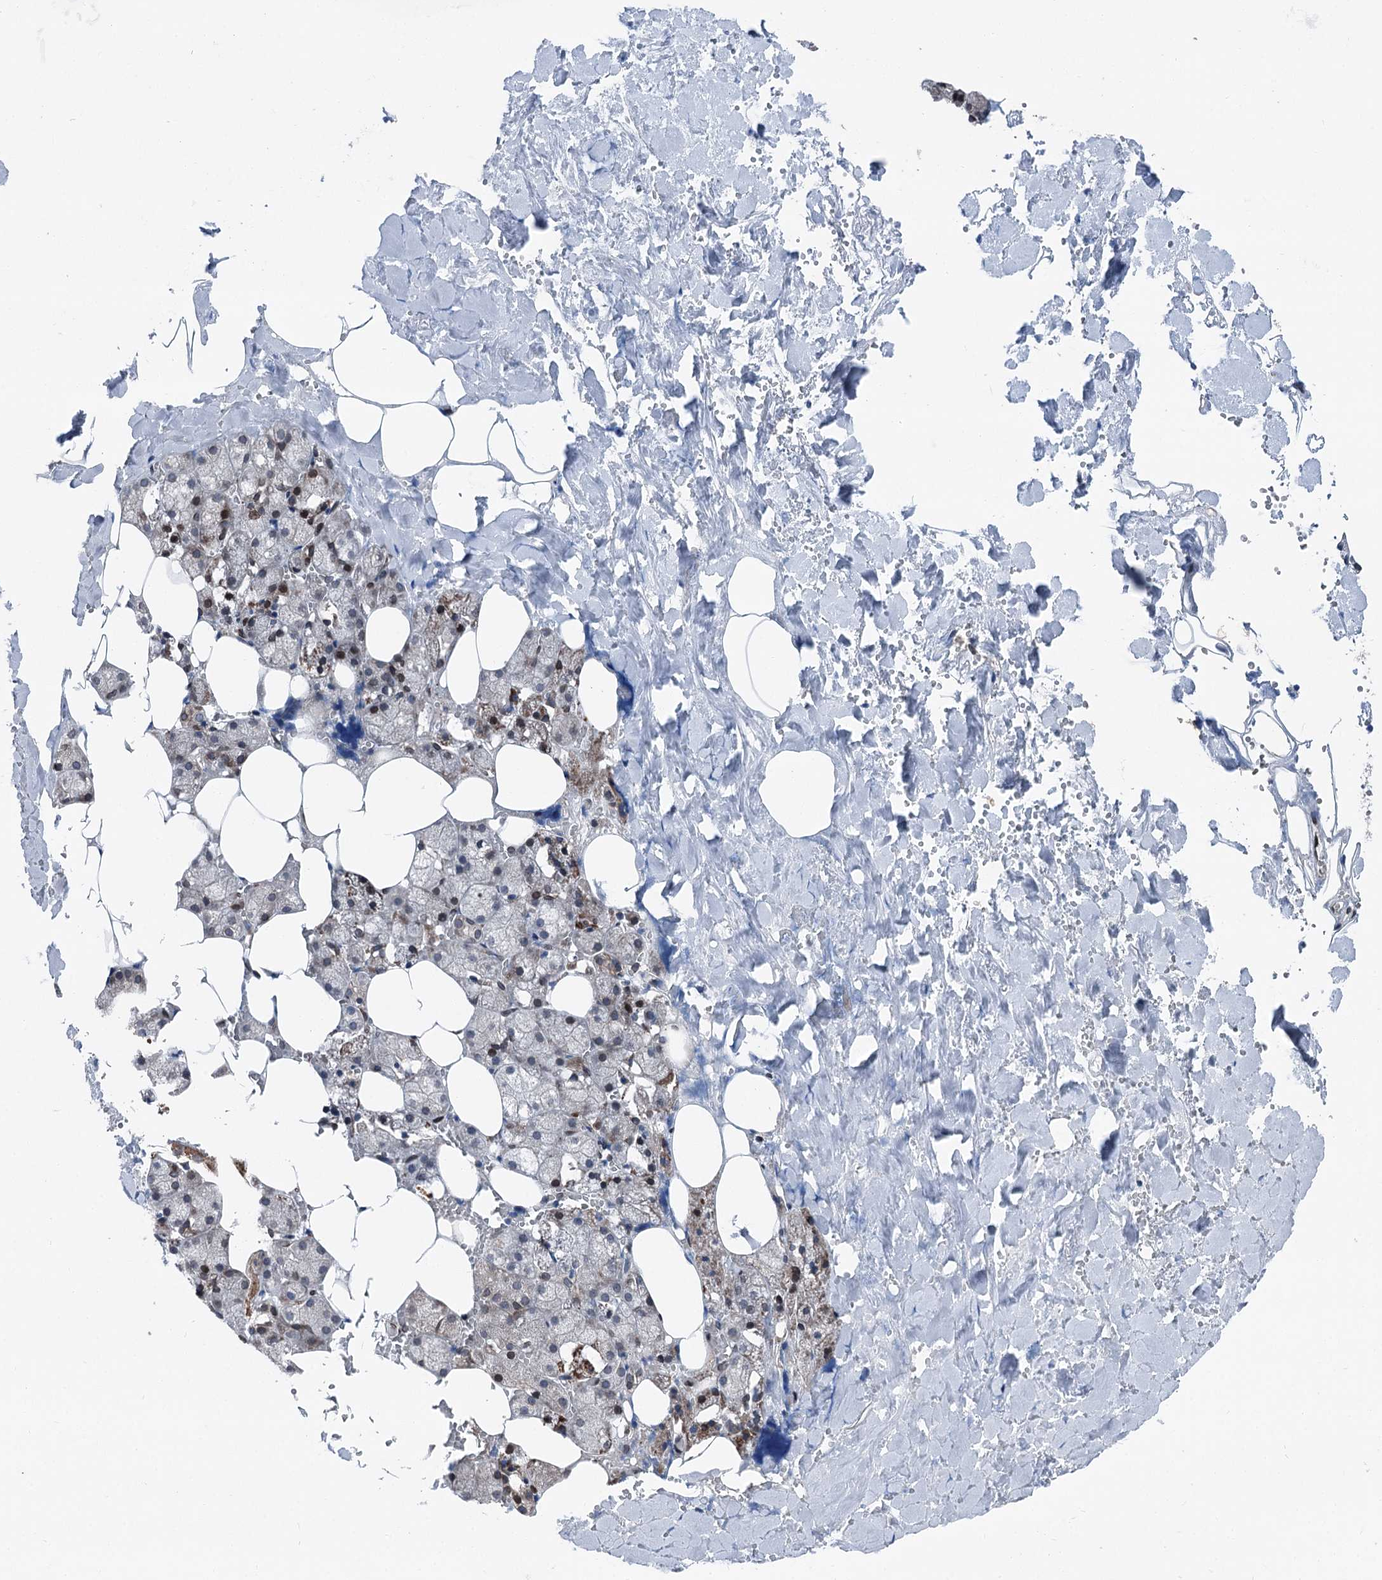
{"staining": {"intensity": "moderate", "quantity": "<25%", "location": "cytoplasmic/membranous"}, "tissue": "salivary gland", "cell_type": "Glandular cells", "image_type": "normal", "snomed": [{"axis": "morphology", "description": "Normal tissue, NOS"}, {"axis": "topography", "description": "Salivary gland"}], "caption": "Benign salivary gland was stained to show a protein in brown. There is low levels of moderate cytoplasmic/membranous positivity in approximately <25% of glandular cells. The protein is shown in brown color, while the nuclei are stained blue.", "gene": "MRPL14", "patient": {"sex": "male", "age": 62}}